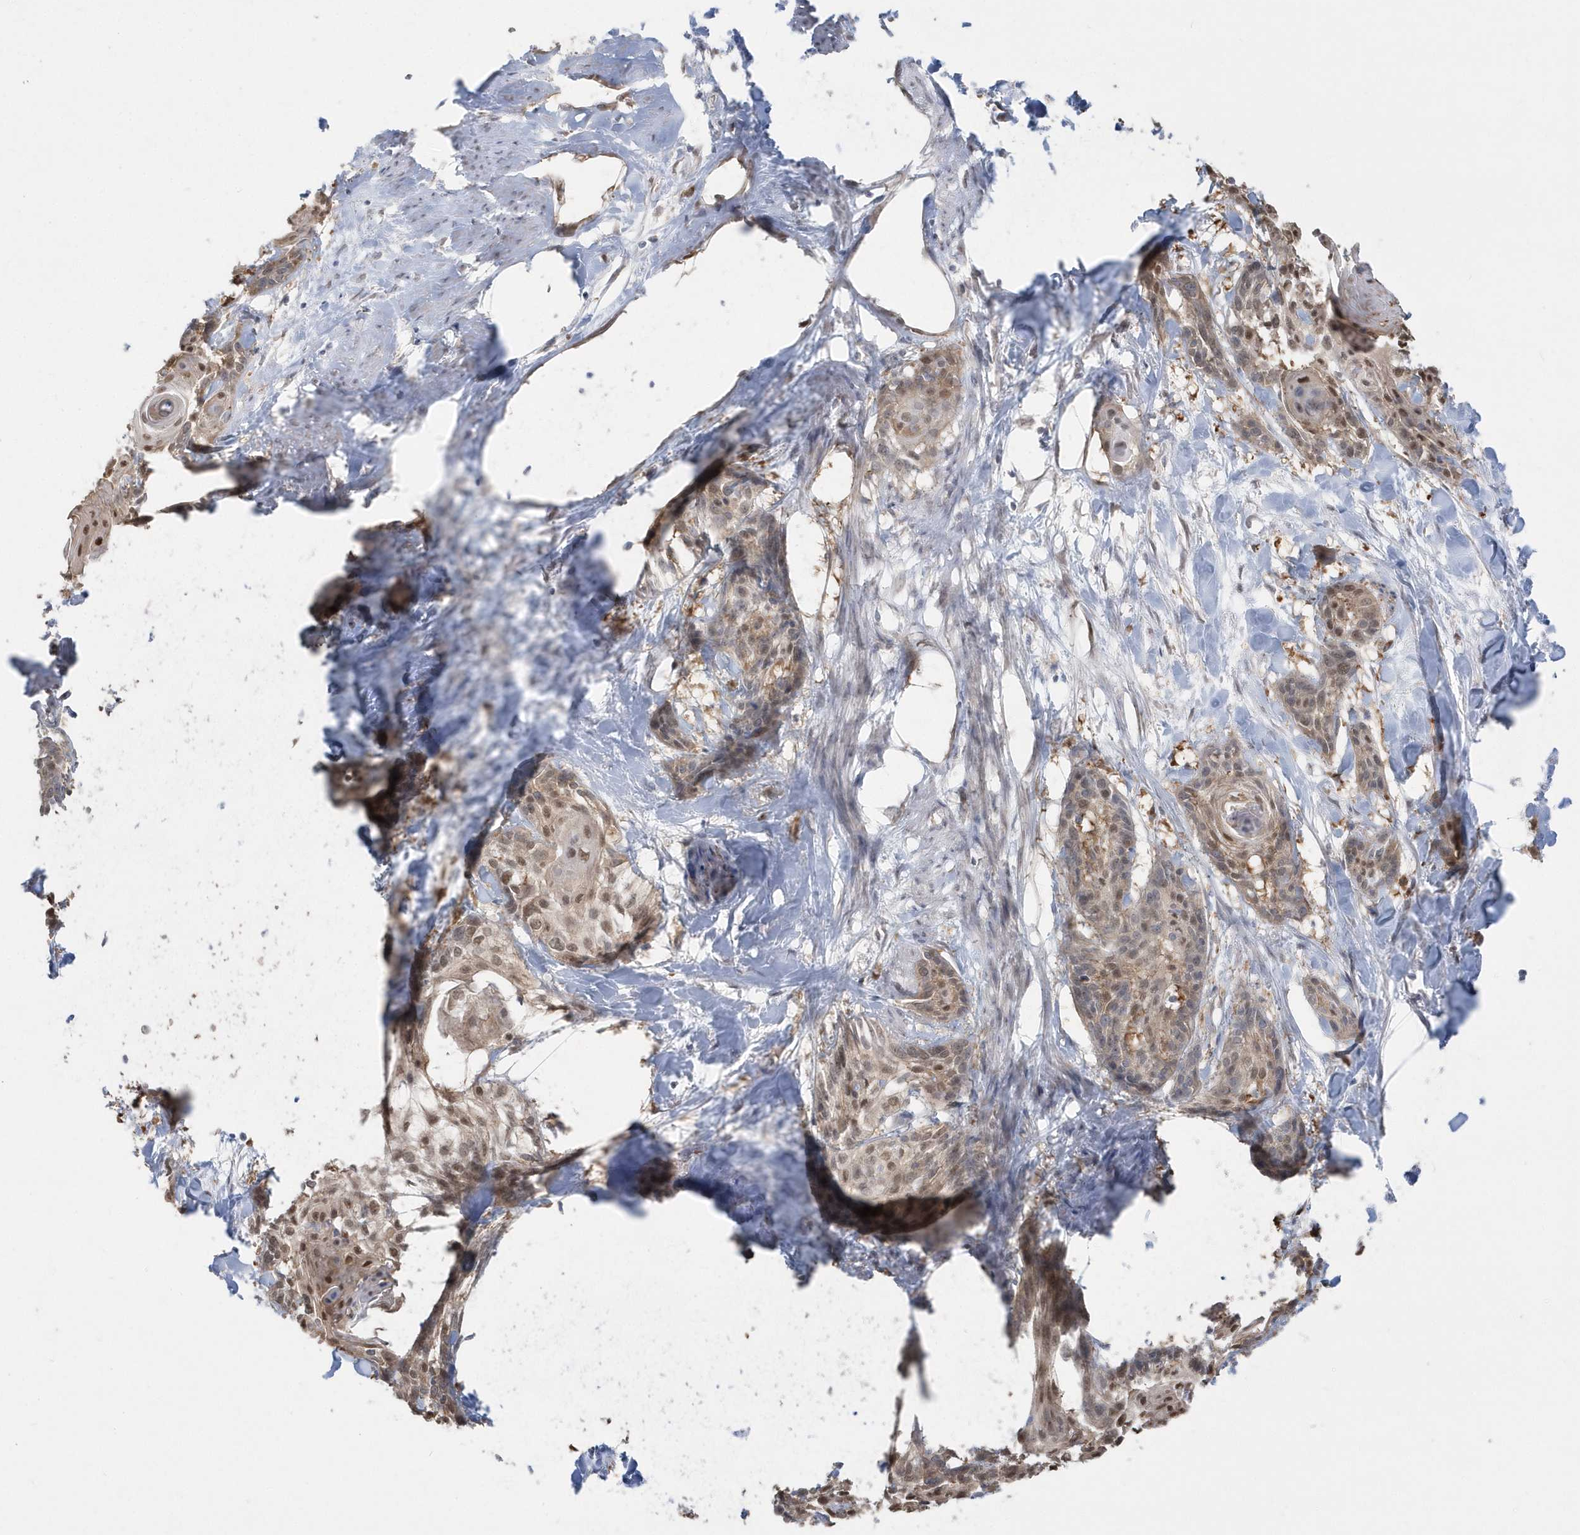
{"staining": {"intensity": "moderate", "quantity": "25%-75%", "location": "nuclear"}, "tissue": "cervical cancer", "cell_type": "Tumor cells", "image_type": "cancer", "snomed": [{"axis": "morphology", "description": "Squamous cell carcinoma, NOS"}, {"axis": "topography", "description": "Cervix"}], "caption": "An immunohistochemistry (IHC) histopathology image of neoplastic tissue is shown. Protein staining in brown shows moderate nuclear positivity in cervical cancer within tumor cells.", "gene": "DHX57", "patient": {"sex": "female", "age": 57}}